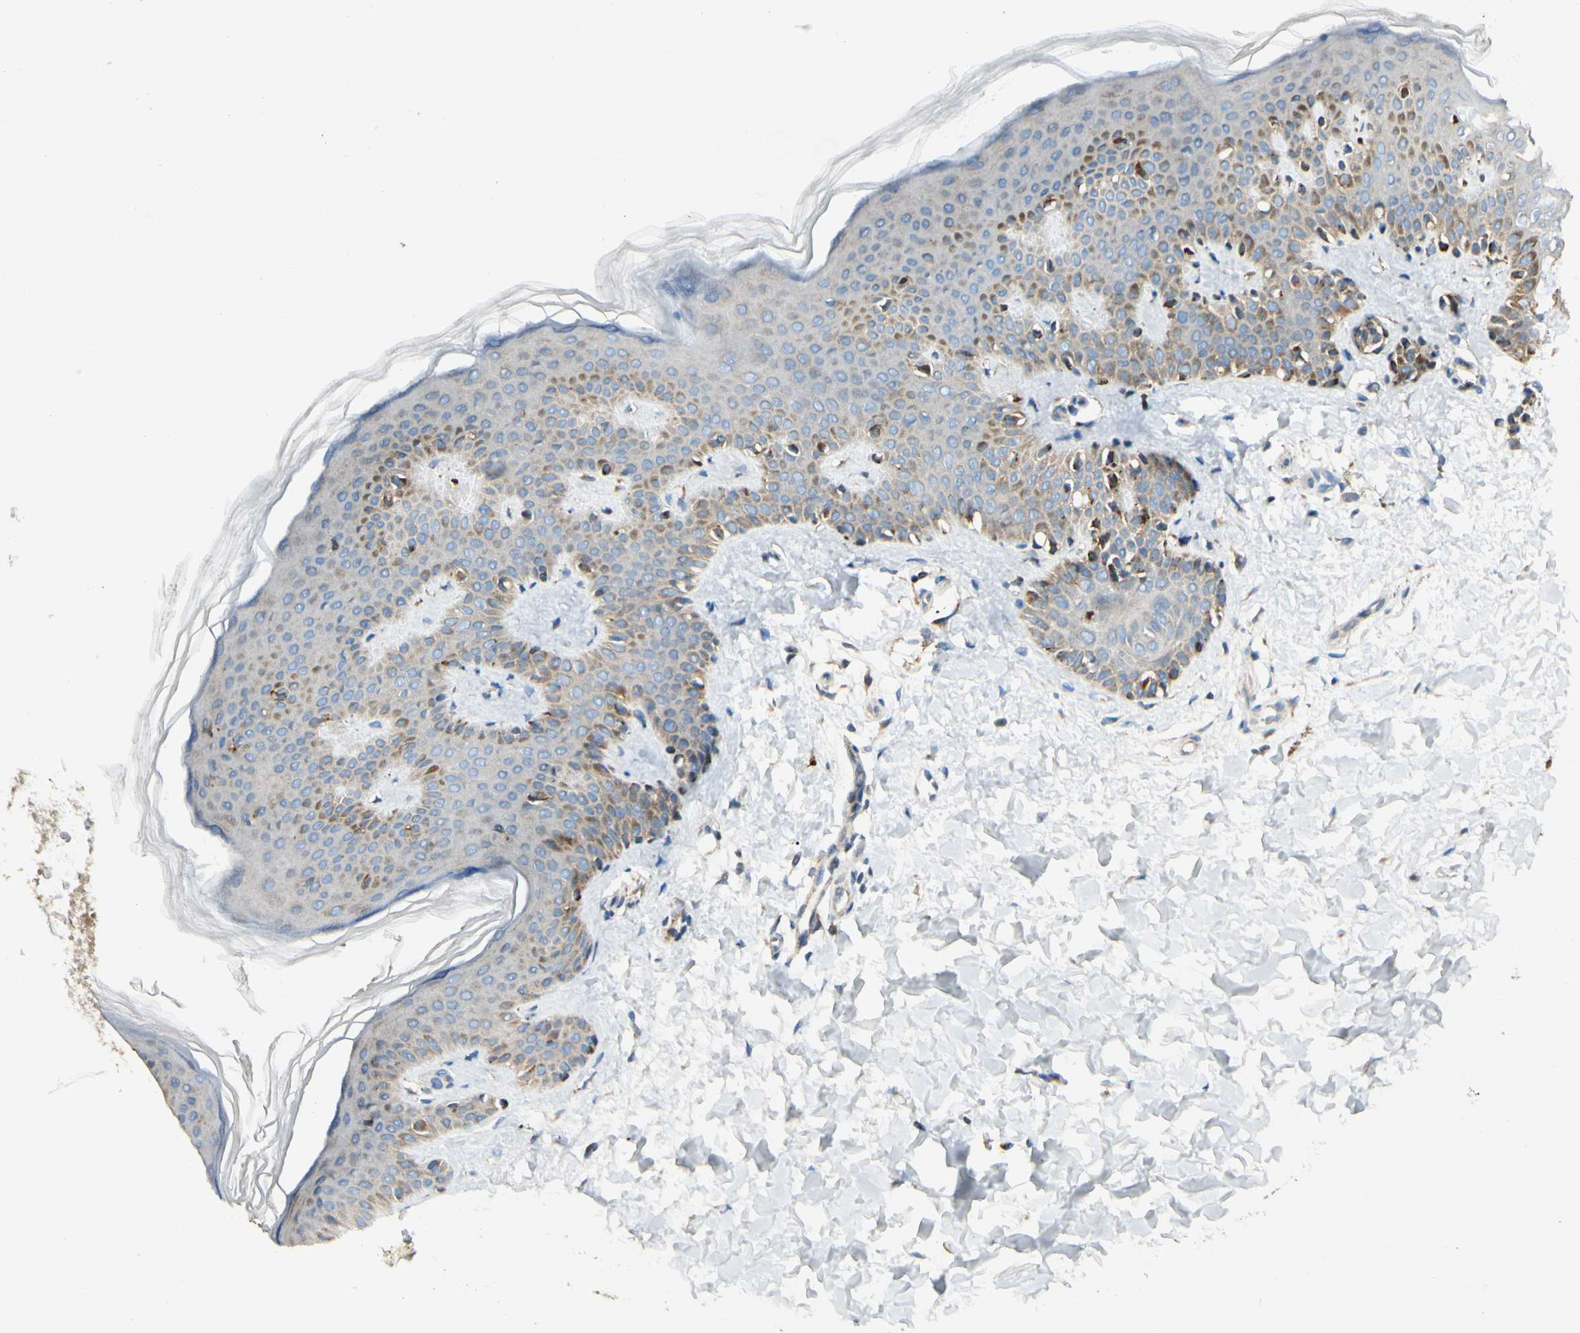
{"staining": {"intensity": "moderate", "quantity": ">75%", "location": "cytoplasmic/membranous"}, "tissue": "skin", "cell_type": "Fibroblasts", "image_type": "normal", "snomed": [{"axis": "morphology", "description": "Normal tissue, NOS"}, {"axis": "topography", "description": "Skin"}], "caption": "Skin stained with immunohistochemistry (IHC) shows moderate cytoplasmic/membranous positivity in about >75% of fibroblasts. Using DAB (3,3'-diaminobenzidine) (brown) and hematoxylin (blue) stains, captured at high magnification using brightfield microscopy.", "gene": "MRPL9", "patient": {"sex": "male", "age": 16}}